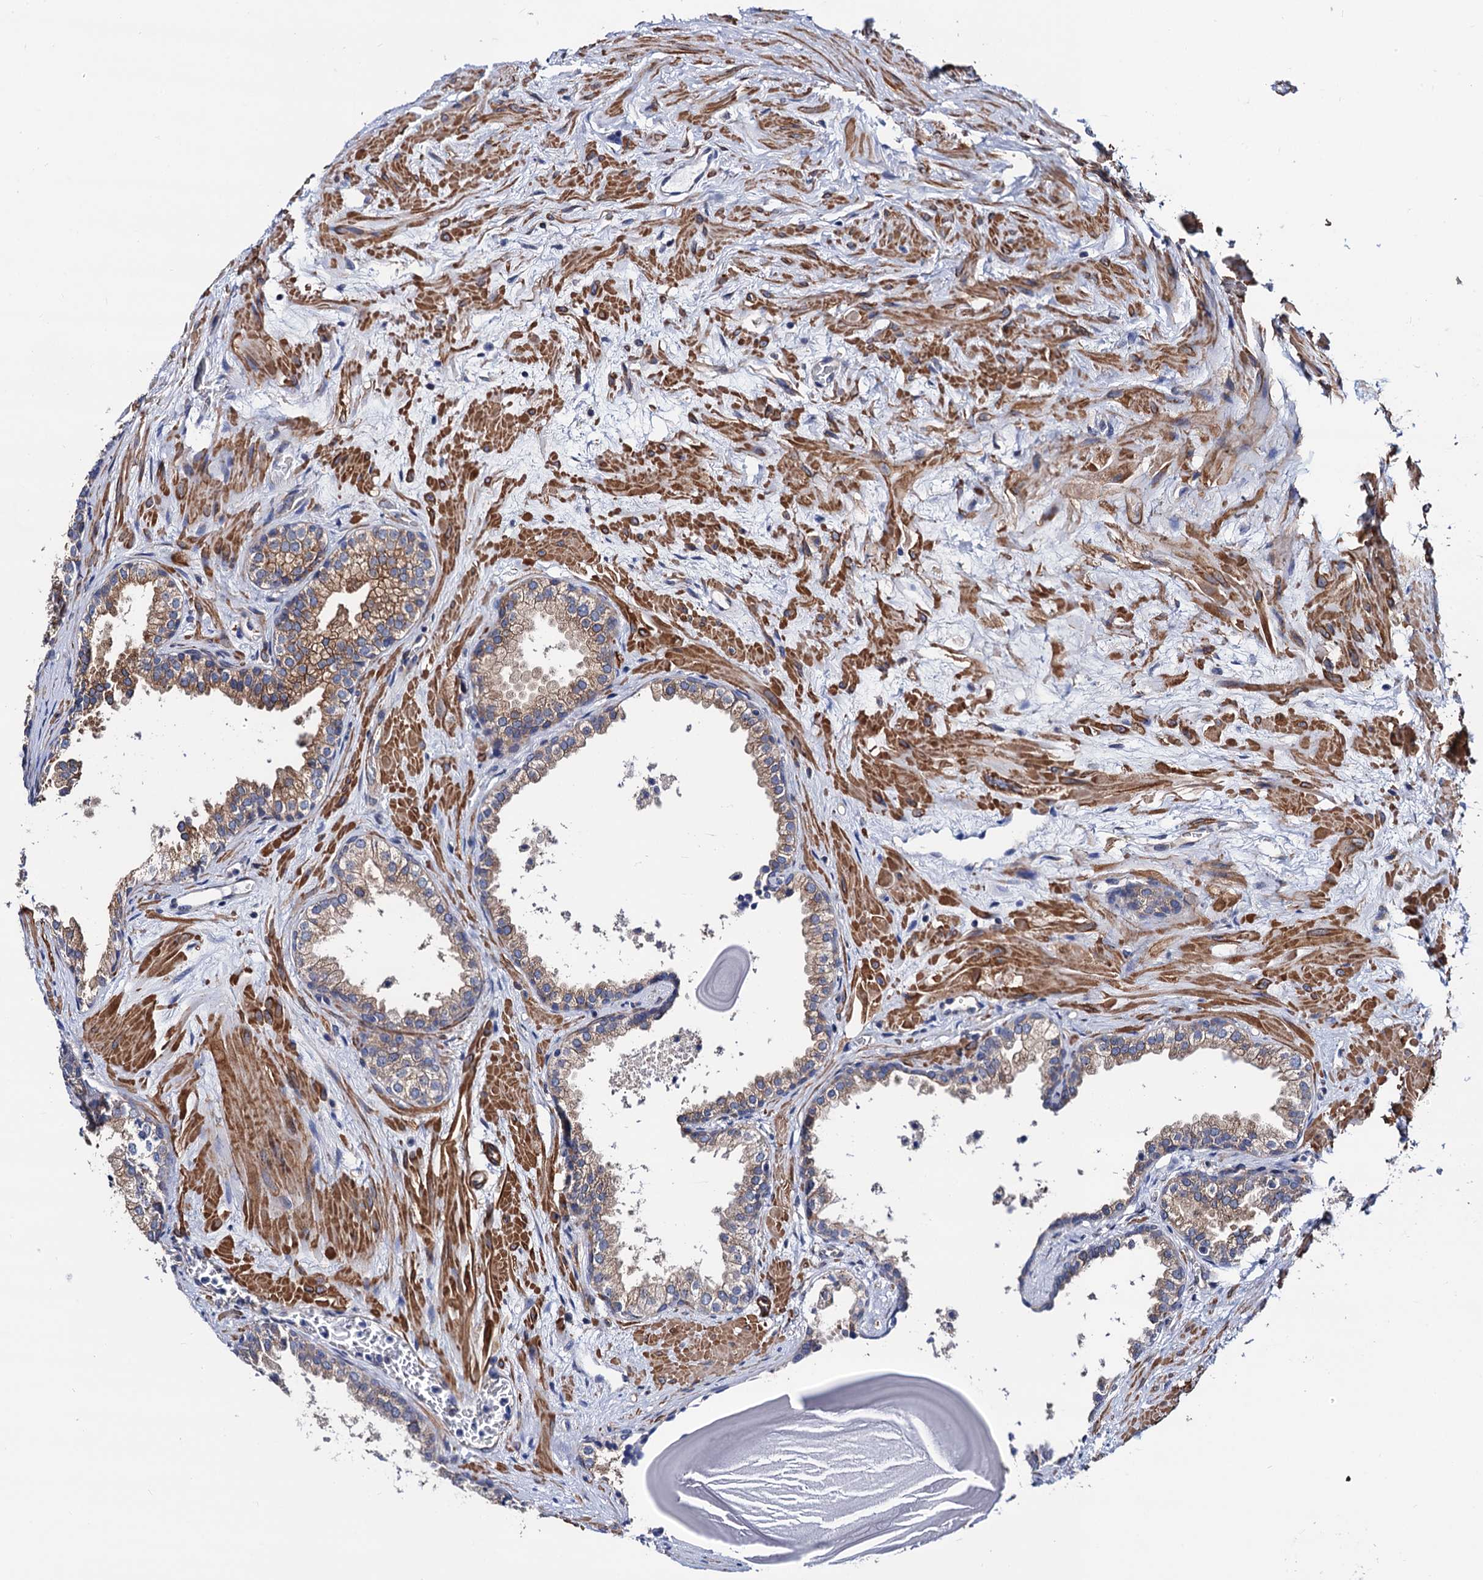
{"staining": {"intensity": "moderate", "quantity": "25%-75%", "location": "cytoplasmic/membranous"}, "tissue": "prostate", "cell_type": "Glandular cells", "image_type": "normal", "snomed": [{"axis": "morphology", "description": "Normal tissue, NOS"}, {"axis": "topography", "description": "Prostate"}], "caption": "Immunohistochemical staining of normal human prostate displays medium levels of moderate cytoplasmic/membranous staining in about 25%-75% of glandular cells. (brown staining indicates protein expression, while blue staining denotes nuclei).", "gene": "ZDHHC18", "patient": {"sex": "male", "age": 48}}